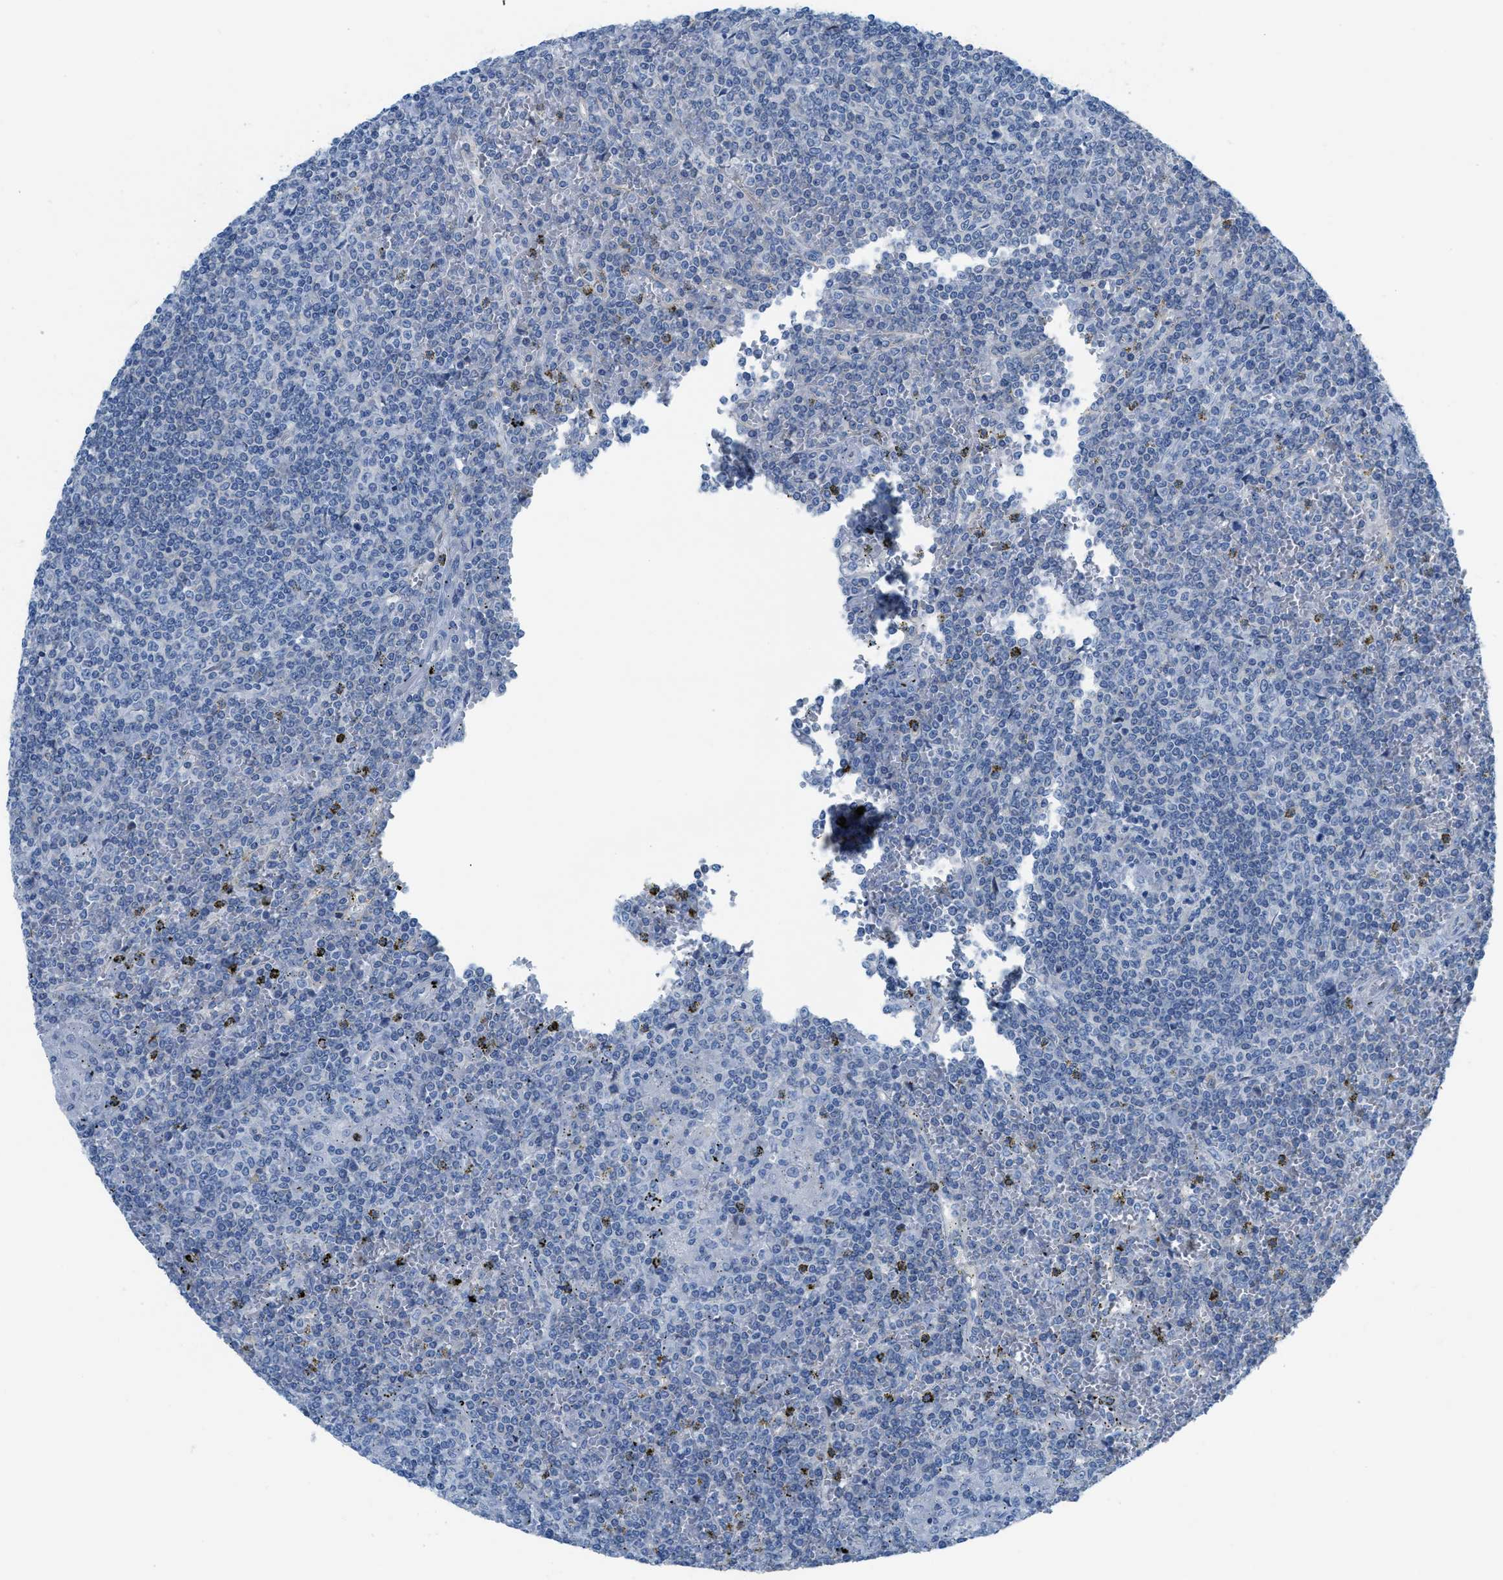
{"staining": {"intensity": "negative", "quantity": "none", "location": "none"}, "tissue": "lymphoma", "cell_type": "Tumor cells", "image_type": "cancer", "snomed": [{"axis": "morphology", "description": "Malignant lymphoma, non-Hodgkin's type, Low grade"}, {"axis": "topography", "description": "Spleen"}], "caption": "Image shows no significant protein expression in tumor cells of lymphoma.", "gene": "ASGR1", "patient": {"sex": "female", "age": 19}}